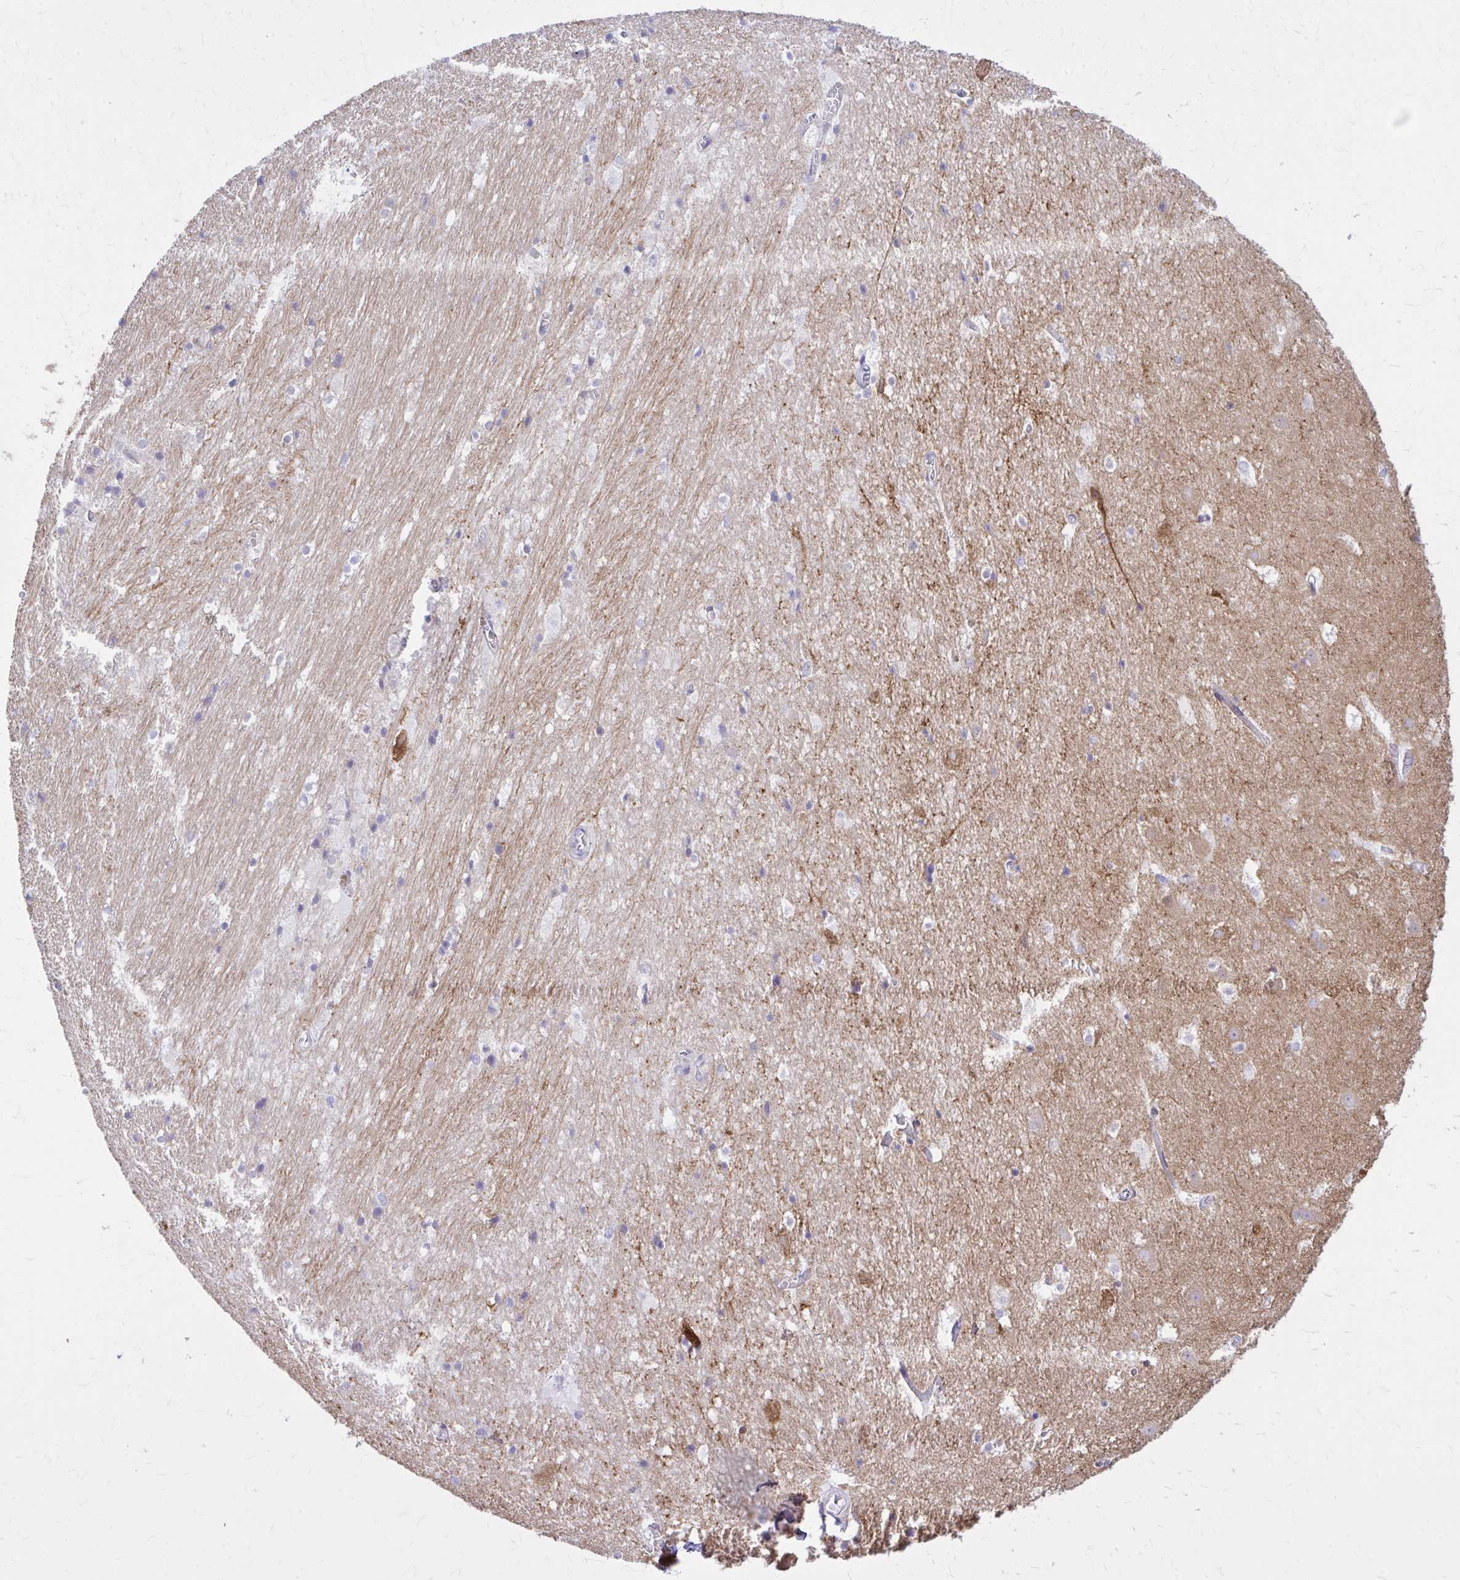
{"staining": {"intensity": "negative", "quantity": "none", "location": "none"}, "tissue": "hippocampus", "cell_type": "Glial cells", "image_type": "normal", "snomed": [{"axis": "morphology", "description": "Normal tissue, NOS"}, {"axis": "topography", "description": "Hippocampus"}], "caption": "Hippocampus was stained to show a protein in brown. There is no significant positivity in glial cells. (Brightfield microscopy of DAB (3,3'-diaminobenzidine) IHC at high magnification).", "gene": "EPB41L1", "patient": {"sex": "female", "age": 52}}